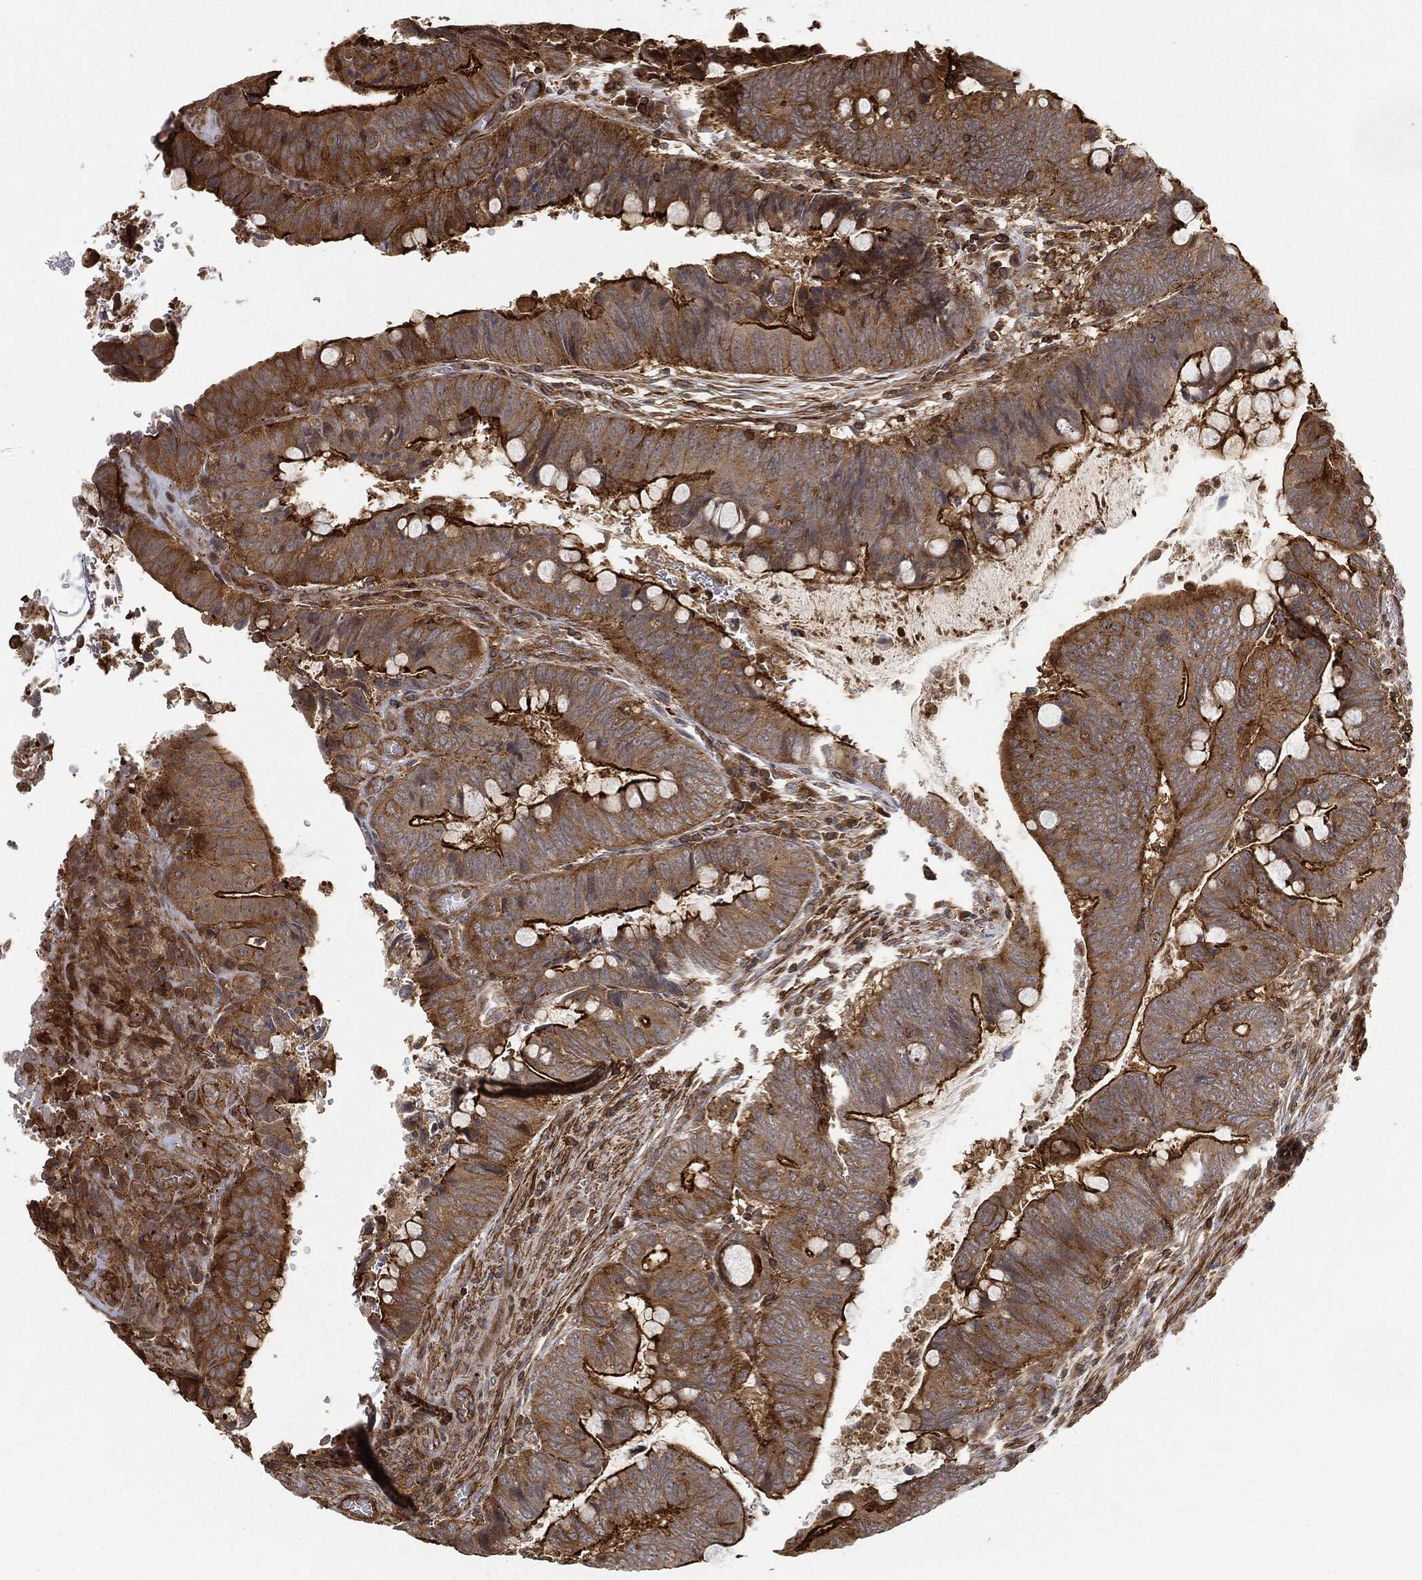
{"staining": {"intensity": "strong", "quantity": ">75%", "location": "cytoplasmic/membranous"}, "tissue": "colorectal cancer", "cell_type": "Tumor cells", "image_type": "cancer", "snomed": [{"axis": "morphology", "description": "Normal tissue, NOS"}, {"axis": "morphology", "description": "Adenocarcinoma, NOS"}, {"axis": "topography", "description": "Rectum"}, {"axis": "topography", "description": "Peripheral nerve tissue"}], "caption": "Tumor cells display strong cytoplasmic/membranous staining in about >75% of cells in colorectal cancer. The protein of interest is shown in brown color, while the nuclei are stained blue.", "gene": "TPT1", "patient": {"sex": "male", "age": 92}}